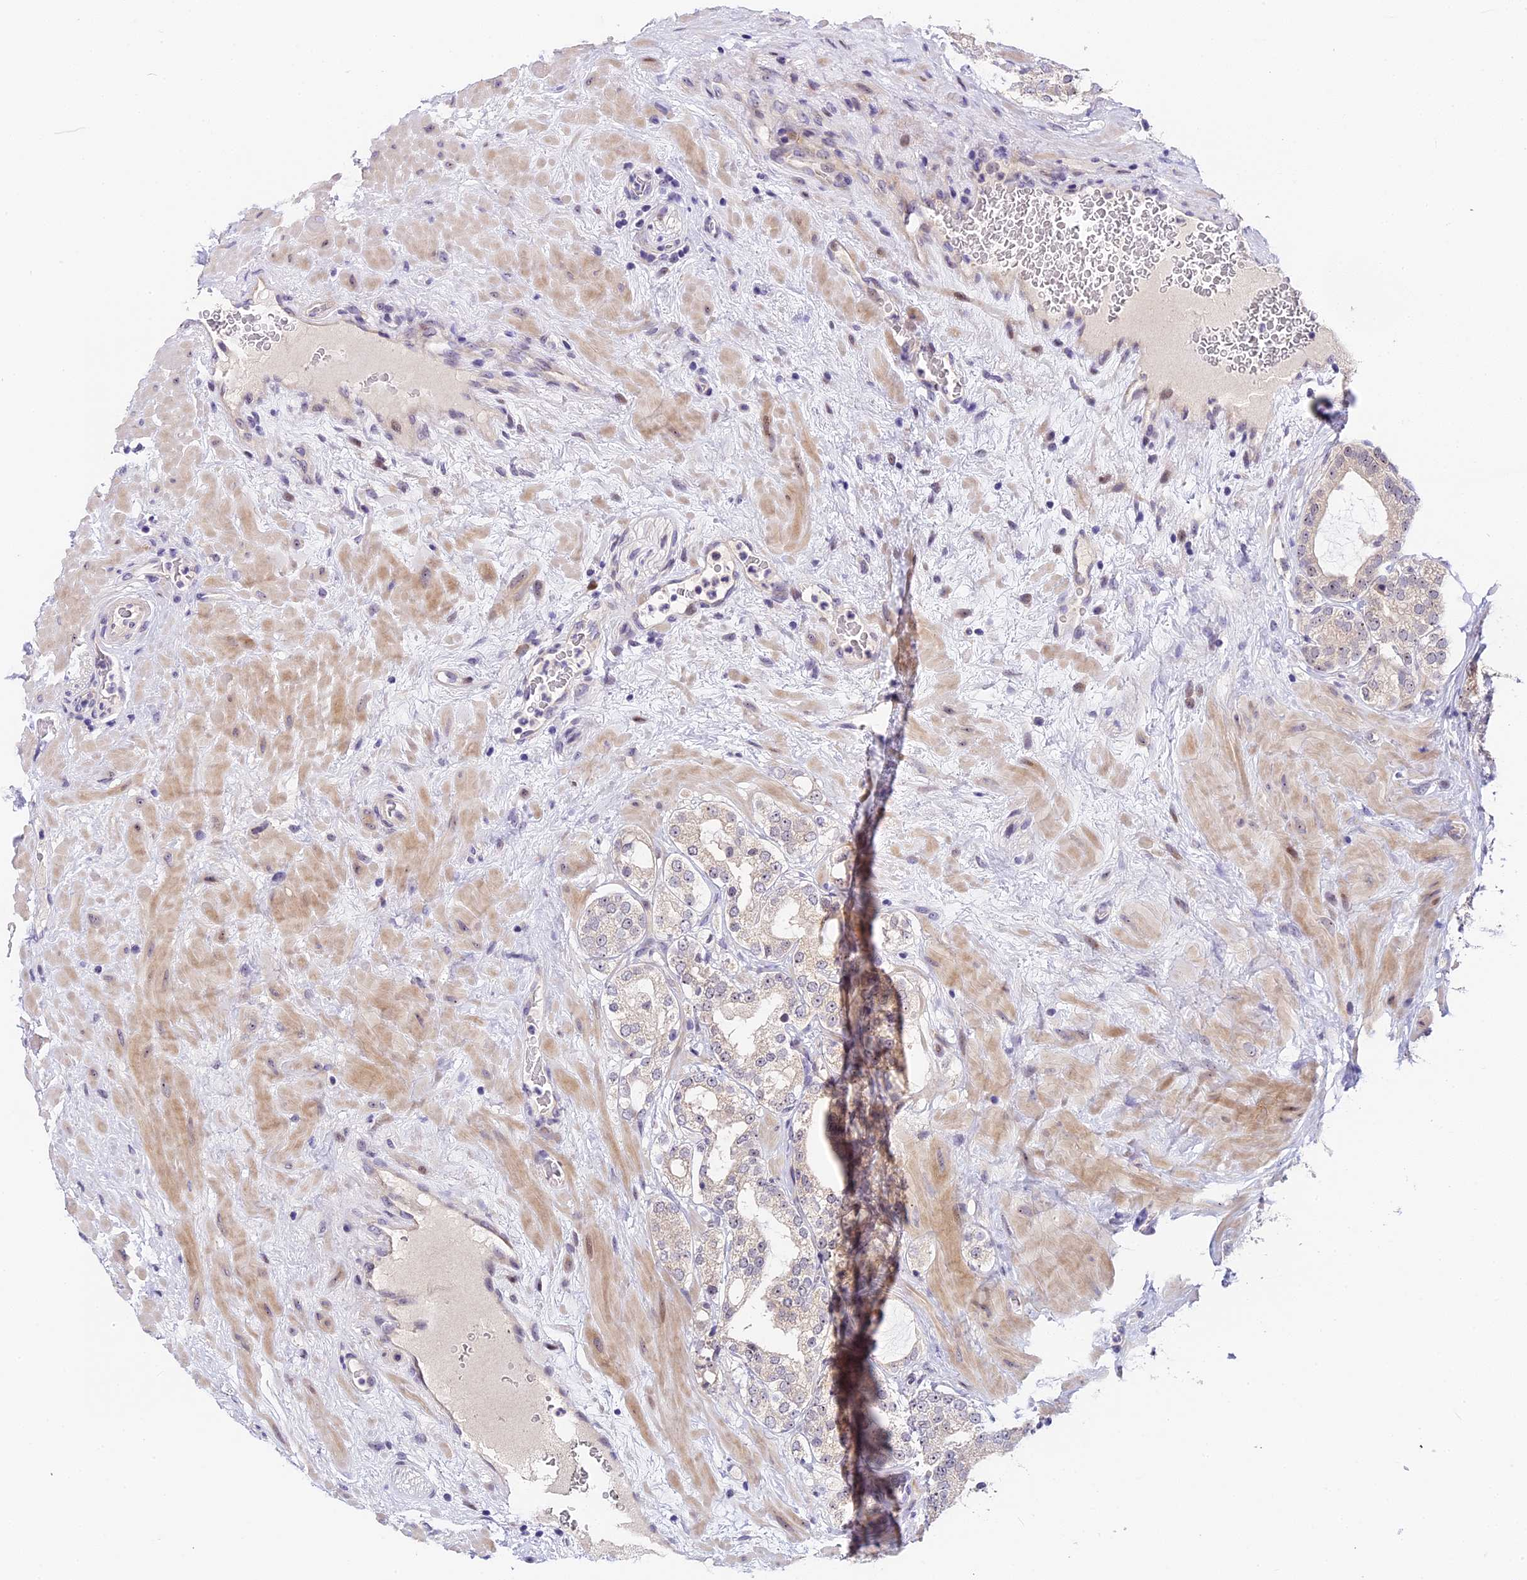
{"staining": {"intensity": "negative", "quantity": "none", "location": "none"}, "tissue": "prostate cancer", "cell_type": "Tumor cells", "image_type": "cancer", "snomed": [{"axis": "morphology", "description": "Adenocarcinoma, High grade"}, {"axis": "topography", "description": "Prostate"}], "caption": "This is an IHC photomicrograph of human prostate cancer. There is no expression in tumor cells.", "gene": "MIDN", "patient": {"sex": "male", "age": 64}}